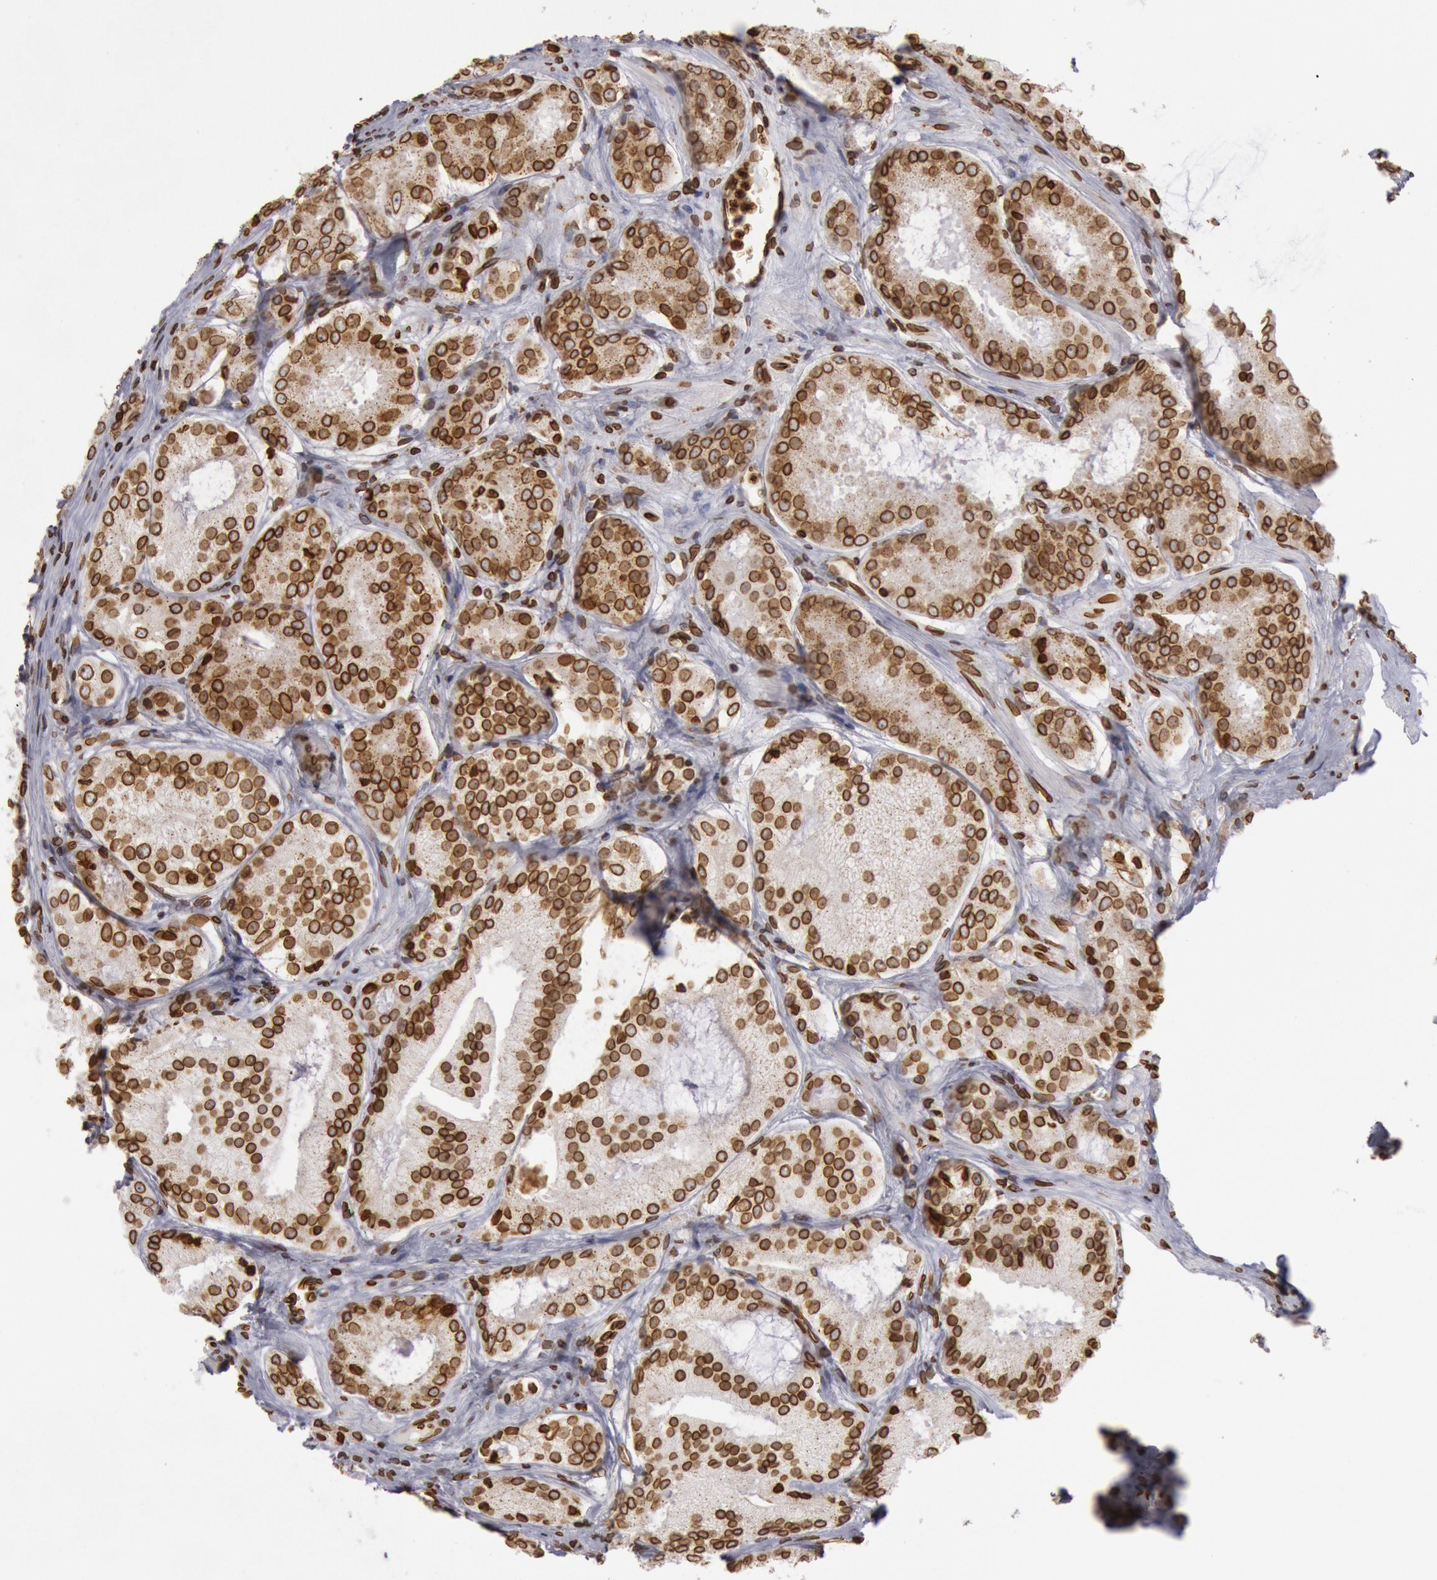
{"staining": {"intensity": "strong", "quantity": ">75%", "location": "nuclear"}, "tissue": "prostate cancer", "cell_type": "Tumor cells", "image_type": "cancer", "snomed": [{"axis": "morphology", "description": "Adenocarcinoma, Medium grade"}, {"axis": "topography", "description": "Prostate"}], "caption": "Immunohistochemistry (DAB (3,3'-diaminobenzidine)) staining of medium-grade adenocarcinoma (prostate) exhibits strong nuclear protein expression in approximately >75% of tumor cells.", "gene": "SUN2", "patient": {"sex": "male", "age": 60}}